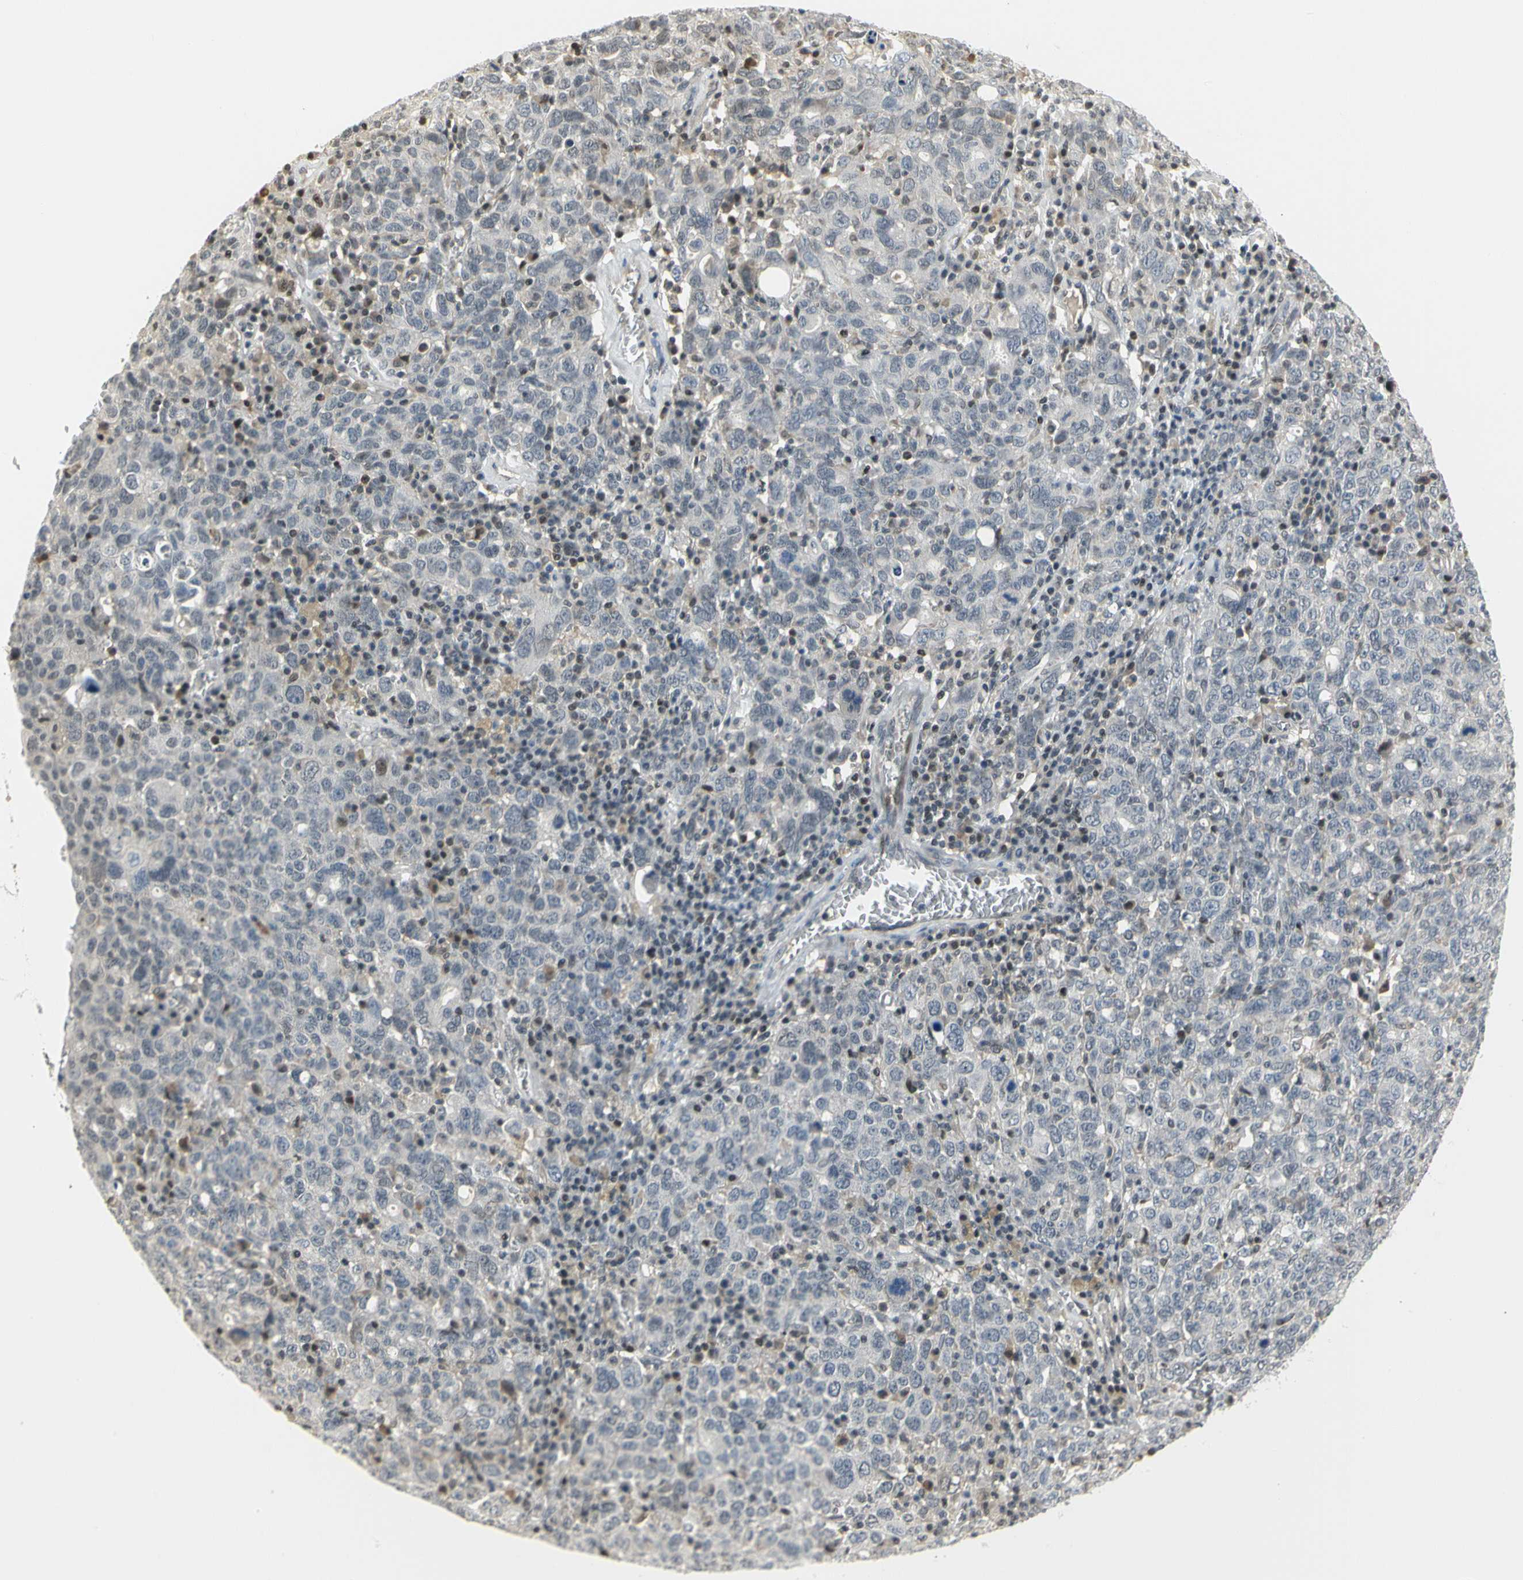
{"staining": {"intensity": "negative", "quantity": "none", "location": "none"}, "tissue": "ovarian cancer", "cell_type": "Tumor cells", "image_type": "cancer", "snomed": [{"axis": "morphology", "description": "Carcinoma, endometroid"}, {"axis": "topography", "description": "Ovary"}], "caption": "This is a micrograph of immunohistochemistry staining of ovarian endometroid carcinoma, which shows no staining in tumor cells.", "gene": "IMPG2", "patient": {"sex": "female", "age": 62}}